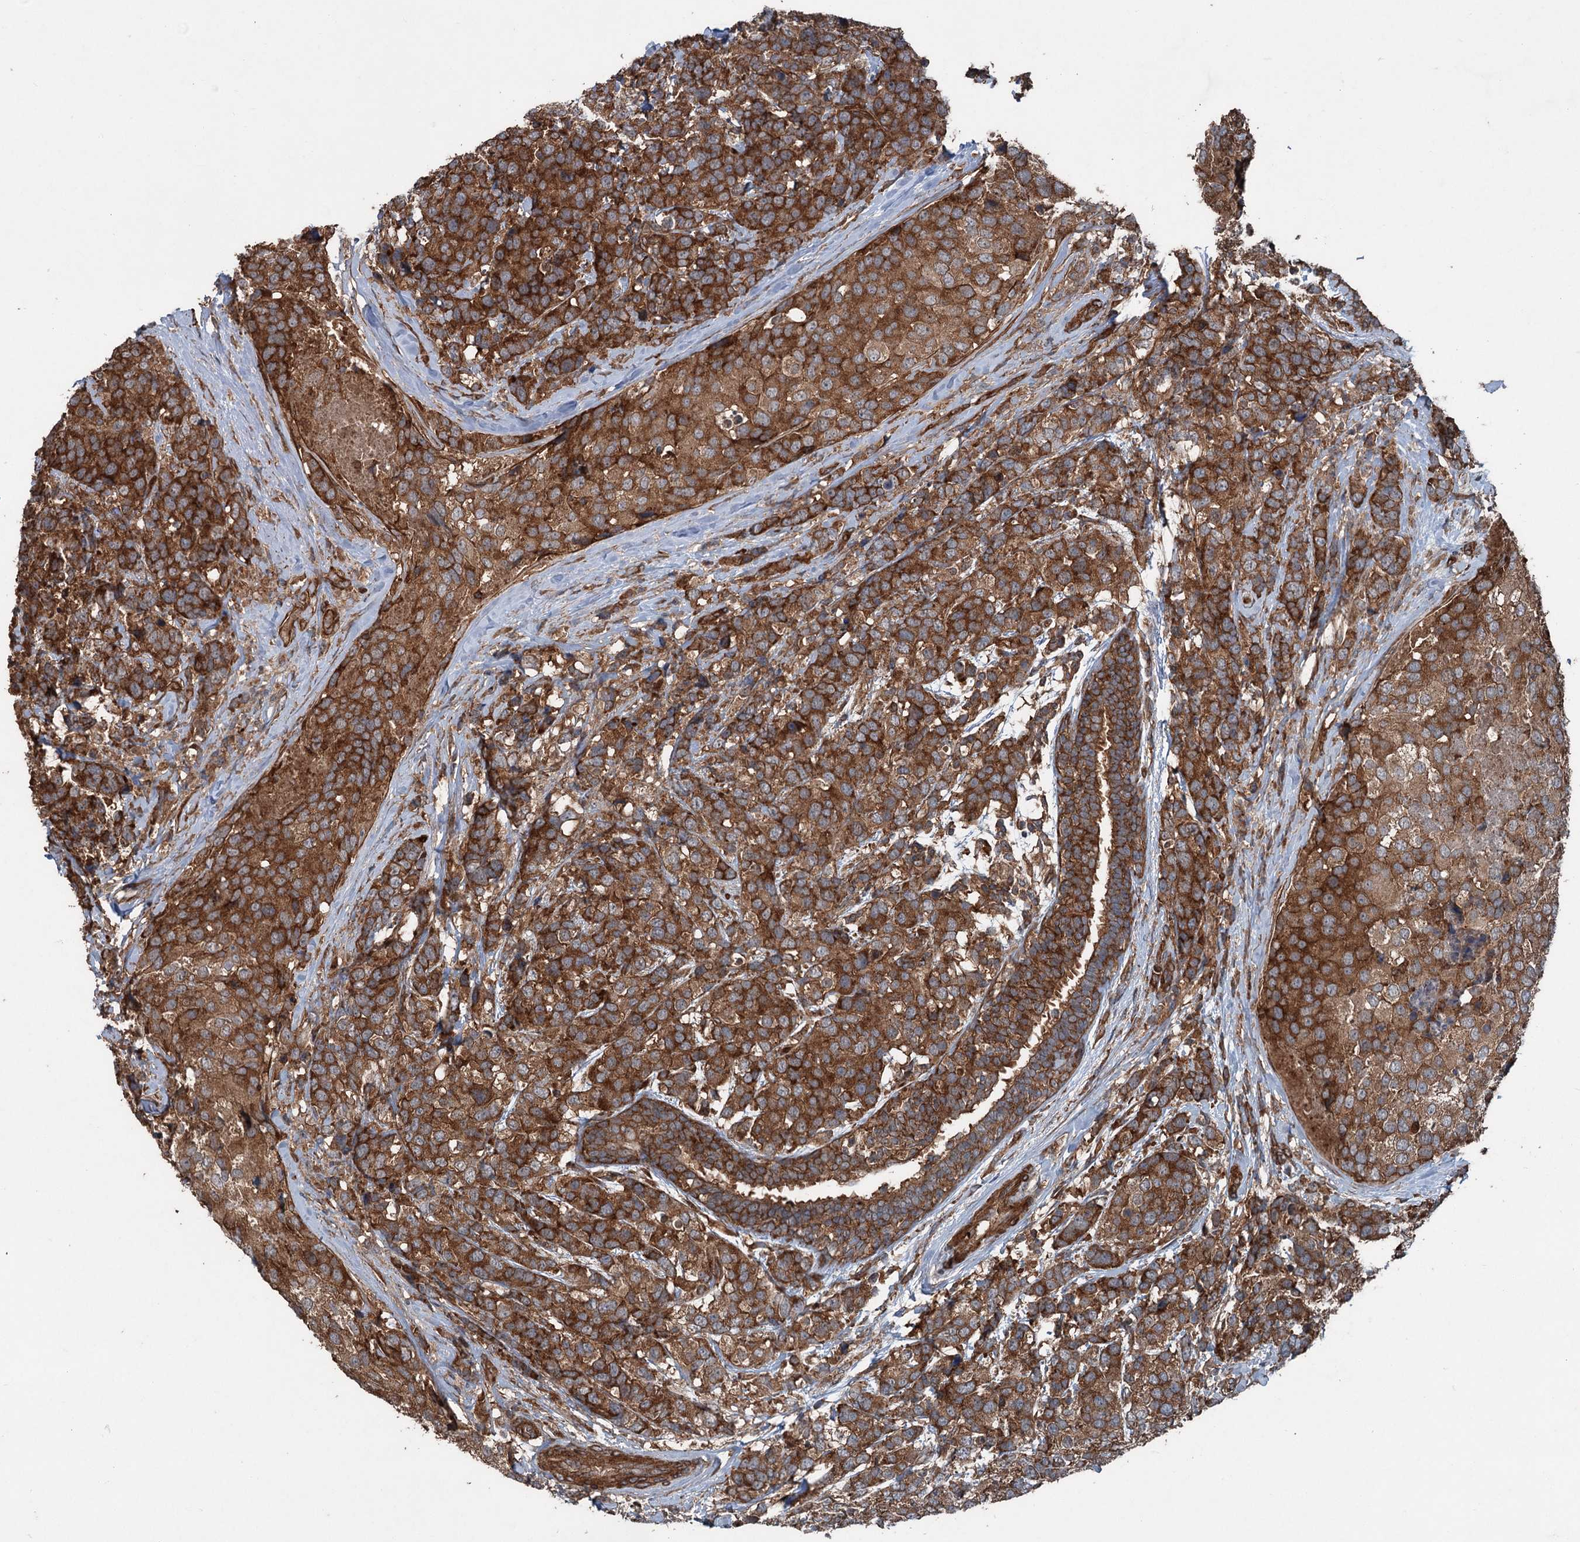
{"staining": {"intensity": "strong", "quantity": ">75%", "location": "cytoplasmic/membranous"}, "tissue": "breast cancer", "cell_type": "Tumor cells", "image_type": "cancer", "snomed": [{"axis": "morphology", "description": "Lobular carcinoma"}, {"axis": "topography", "description": "Breast"}], "caption": "Brown immunohistochemical staining in breast cancer reveals strong cytoplasmic/membranous positivity in approximately >75% of tumor cells.", "gene": "RNF214", "patient": {"sex": "female", "age": 59}}